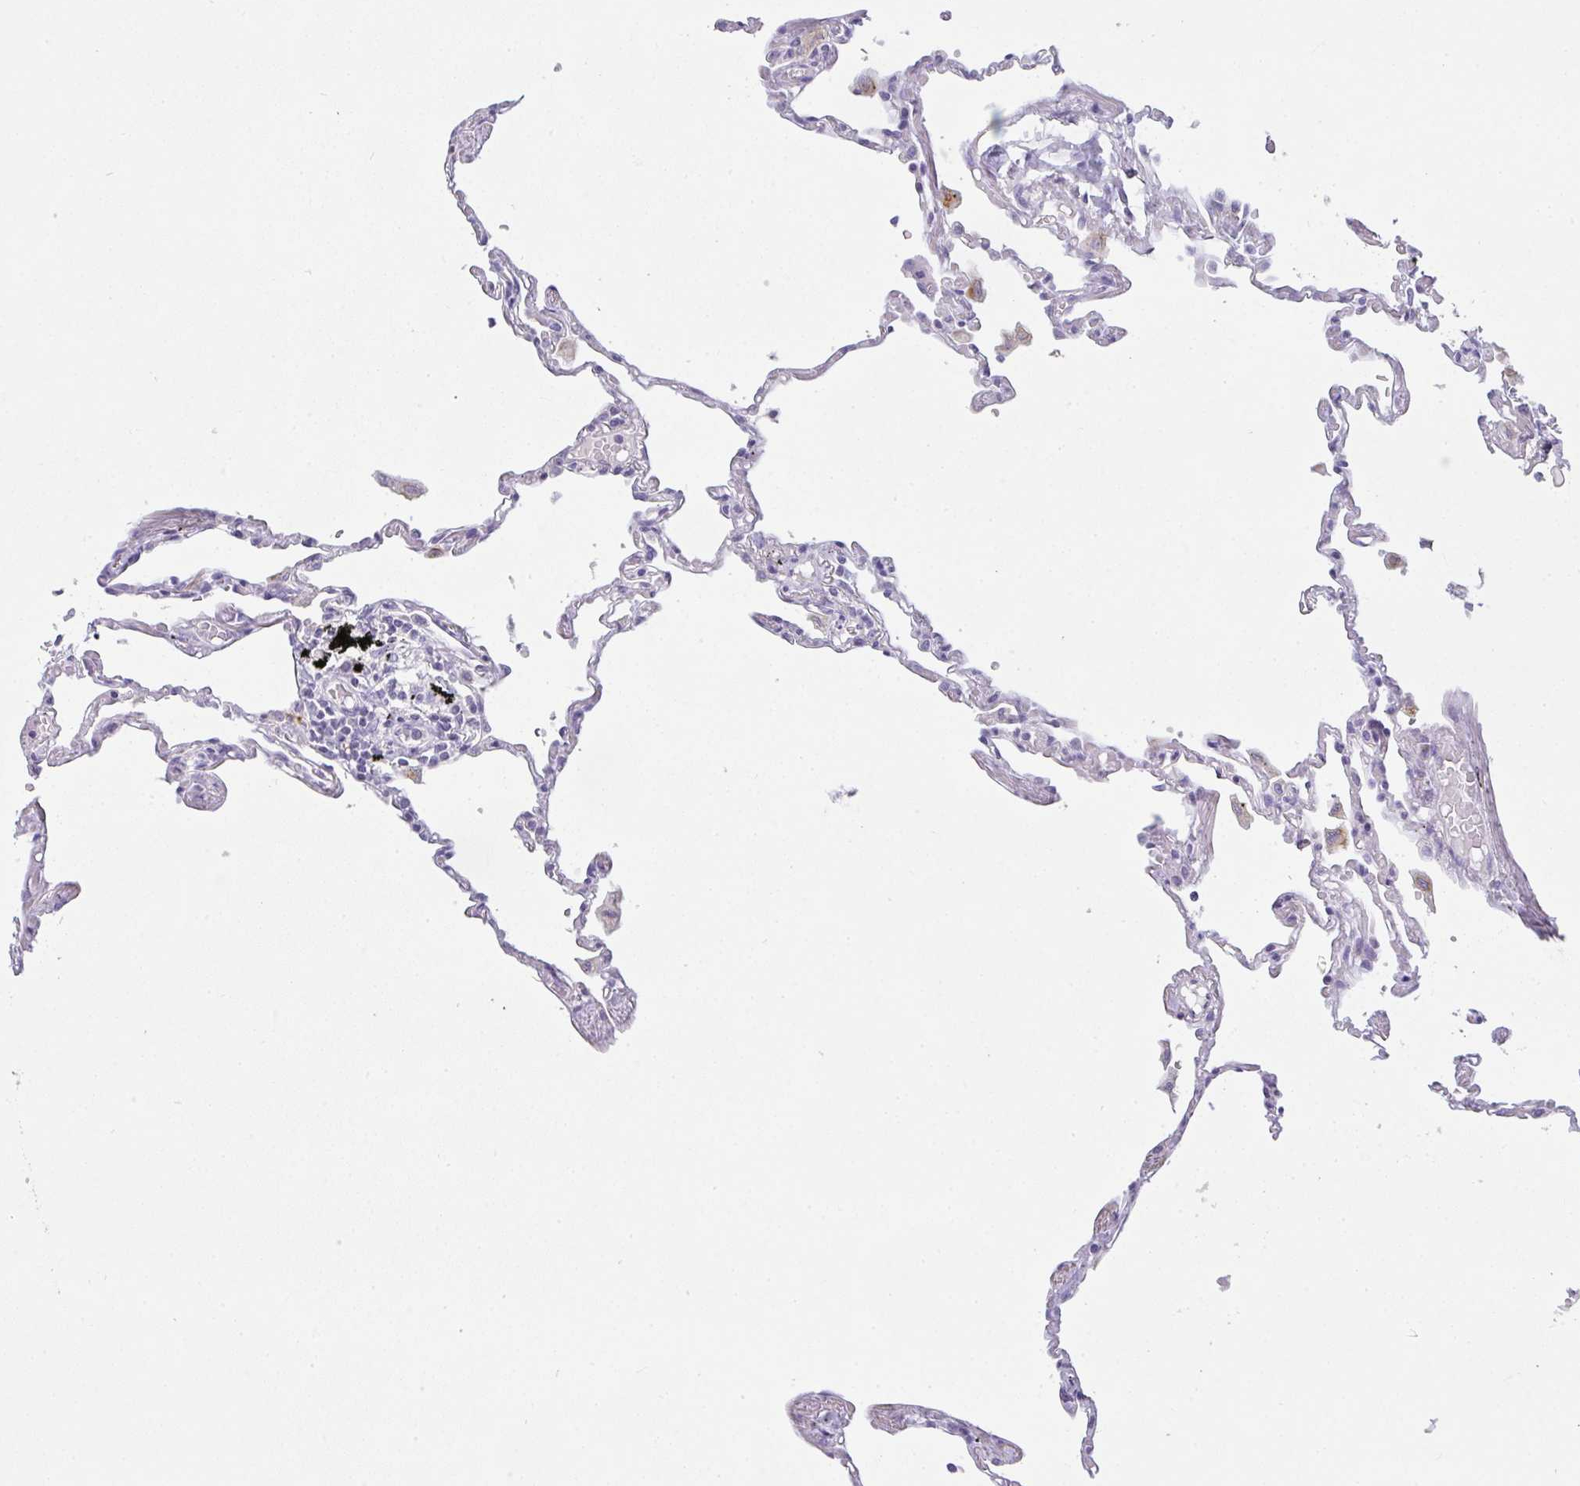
{"staining": {"intensity": "negative", "quantity": "none", "location": "none"}, "tissue": "lung", "cell_type": "Alveolar cells", "image_type": "normal", "snomed": [{"axis": "morphology", "description": "Normal tissue, NOS"}, {"axis": "topography", "description": "Lung"}], "caption": "The image reveals no significant staining in alveolar cells of lung. The staining is performed using DAB (3,3'-diaminobenzidine) brown chromogen with nuclei counter-stained in using hematoxylin.", "gene": "COX7B", "patient": {"sex": "female", "age": 67}}